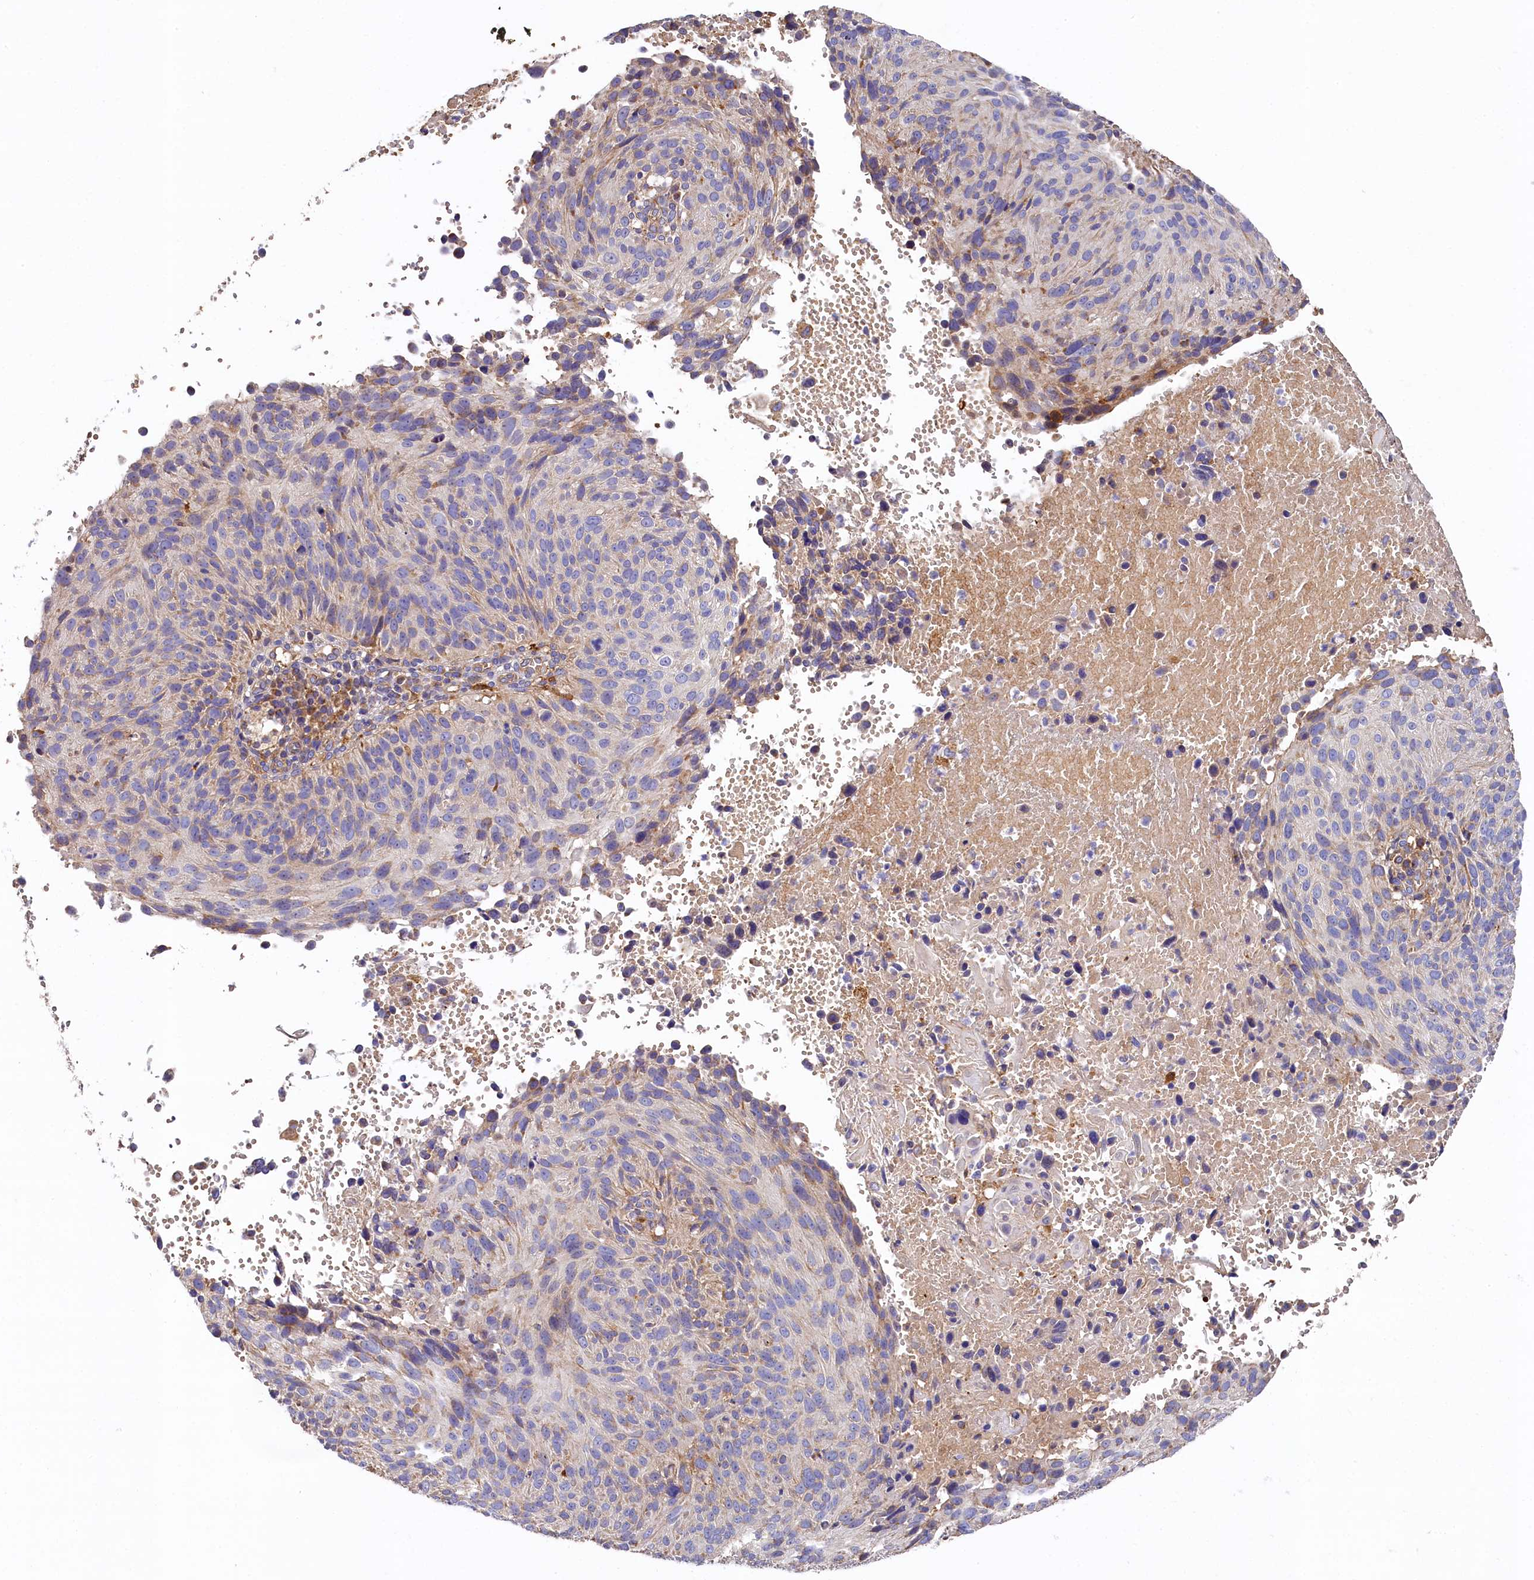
{"staining": {"intensity": "weak", "quantity": "<25%", "location": "cytoplasmic/membranous"}, "tissue": "cervical cancer", "cell_type": "Tumor cells", "image_type": "cancer", "snomed": [{"axis": "morphology", "description": "Squamous cell carcinoma, NOS"}, {"axis": "topography", "description": "Cervix"}], "caption": "A micrograph of human cervical cancer (squamous cell carcinoma) is negative for staining in tumor cells. (Immunohistochemistry (ihc), brightfield microscopy, high magnification).", "gene": "SEC31B", "patient": {"sex": "female", "age": 74}}